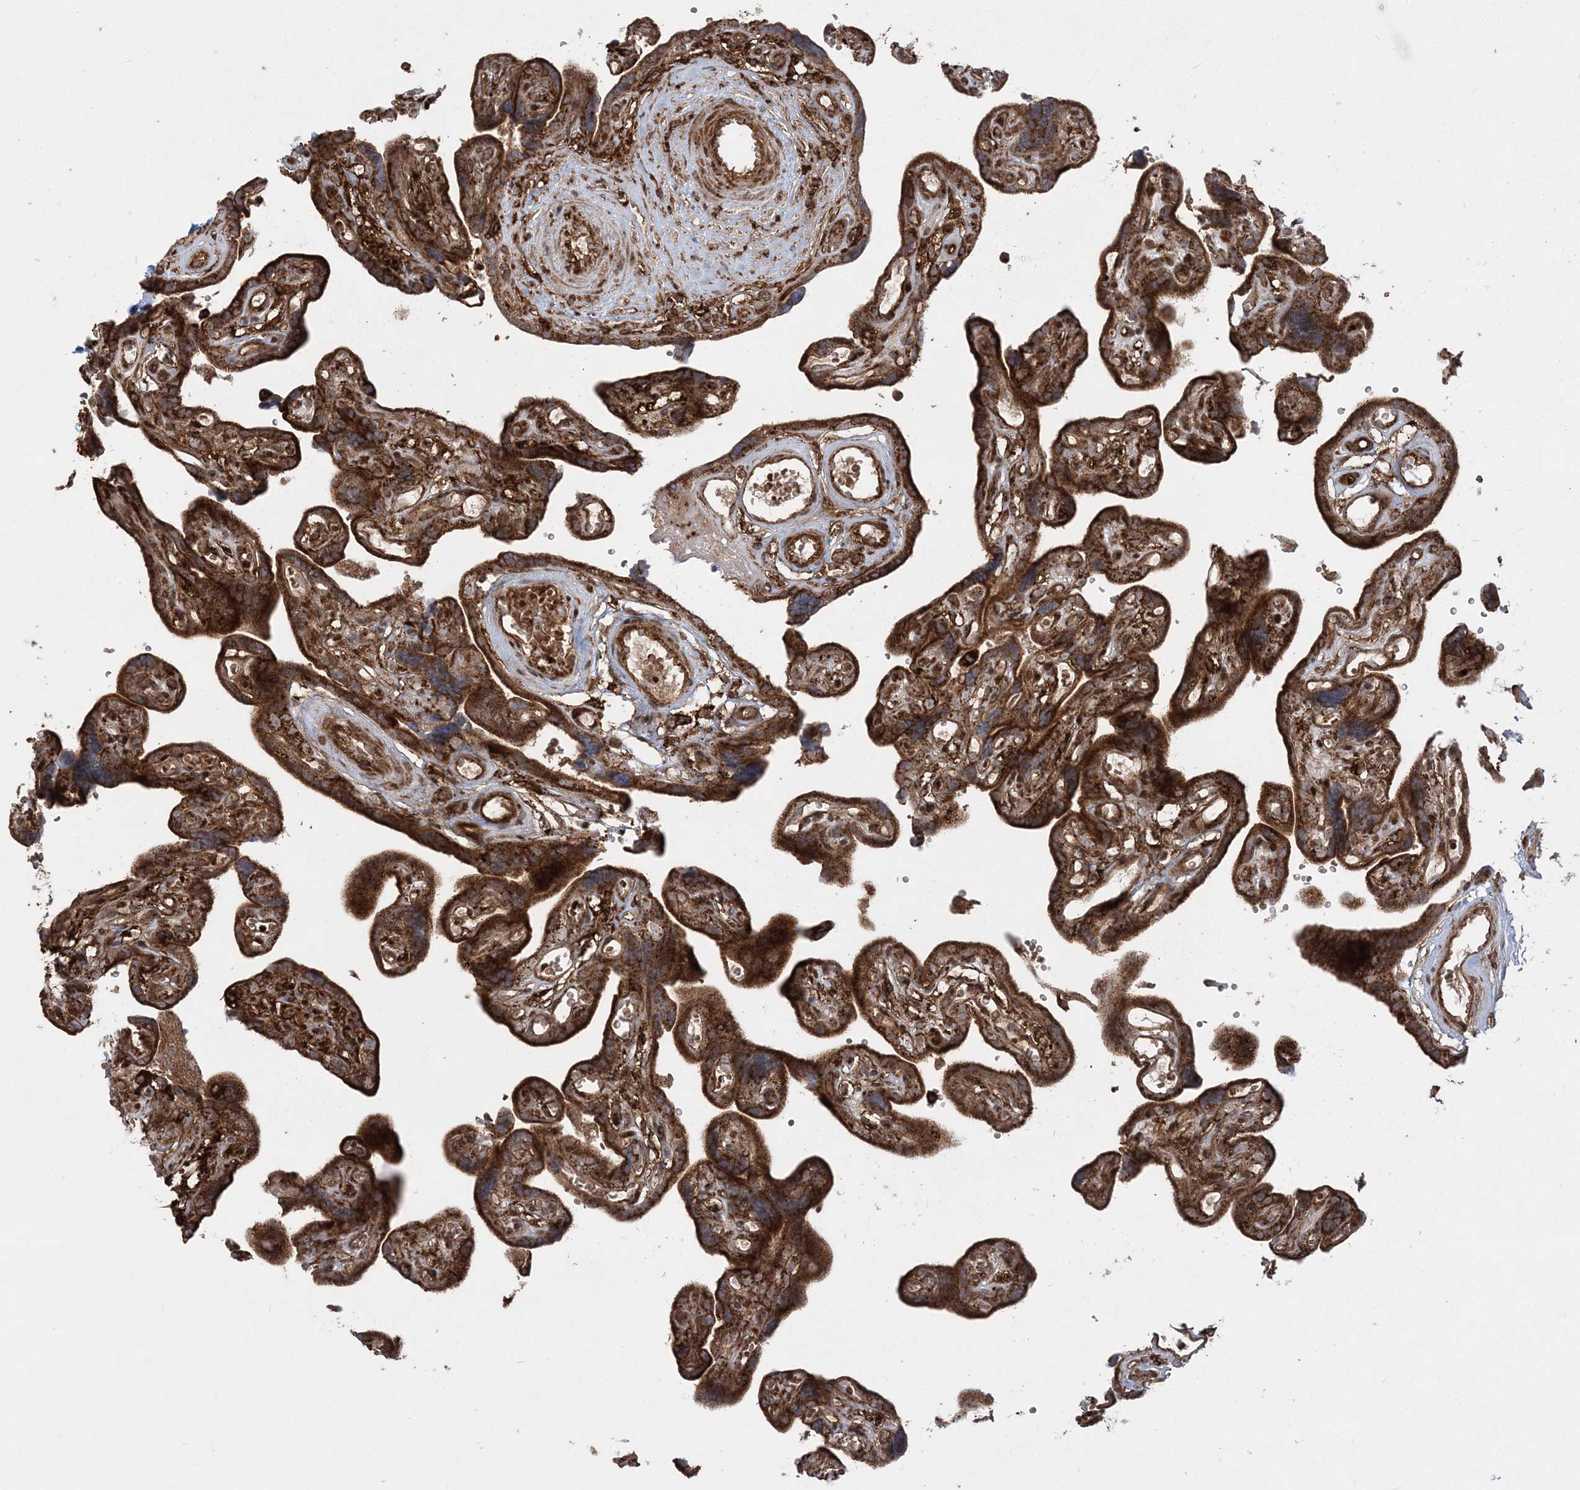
{"staining": {"intensity": "strong", "quantity": ">75%", "location": "cytoplasmic/membranous"}, "tissue": "placenta", "cell_type": "Decidual cells", "image_type": "normal", "snomed": [{"axis": "morphology", "description": "Normal tissue, NOS"}, {"axis": "topography", "description": "Placenta"}], "caption": "Human placenta stained for a protein (brown) displays strong cytoplasmic/membranous positive staining in approximately >75% of decidual cells.", "gene": "LRPPRC", "patient": {"sex": "female", "age": 30}}